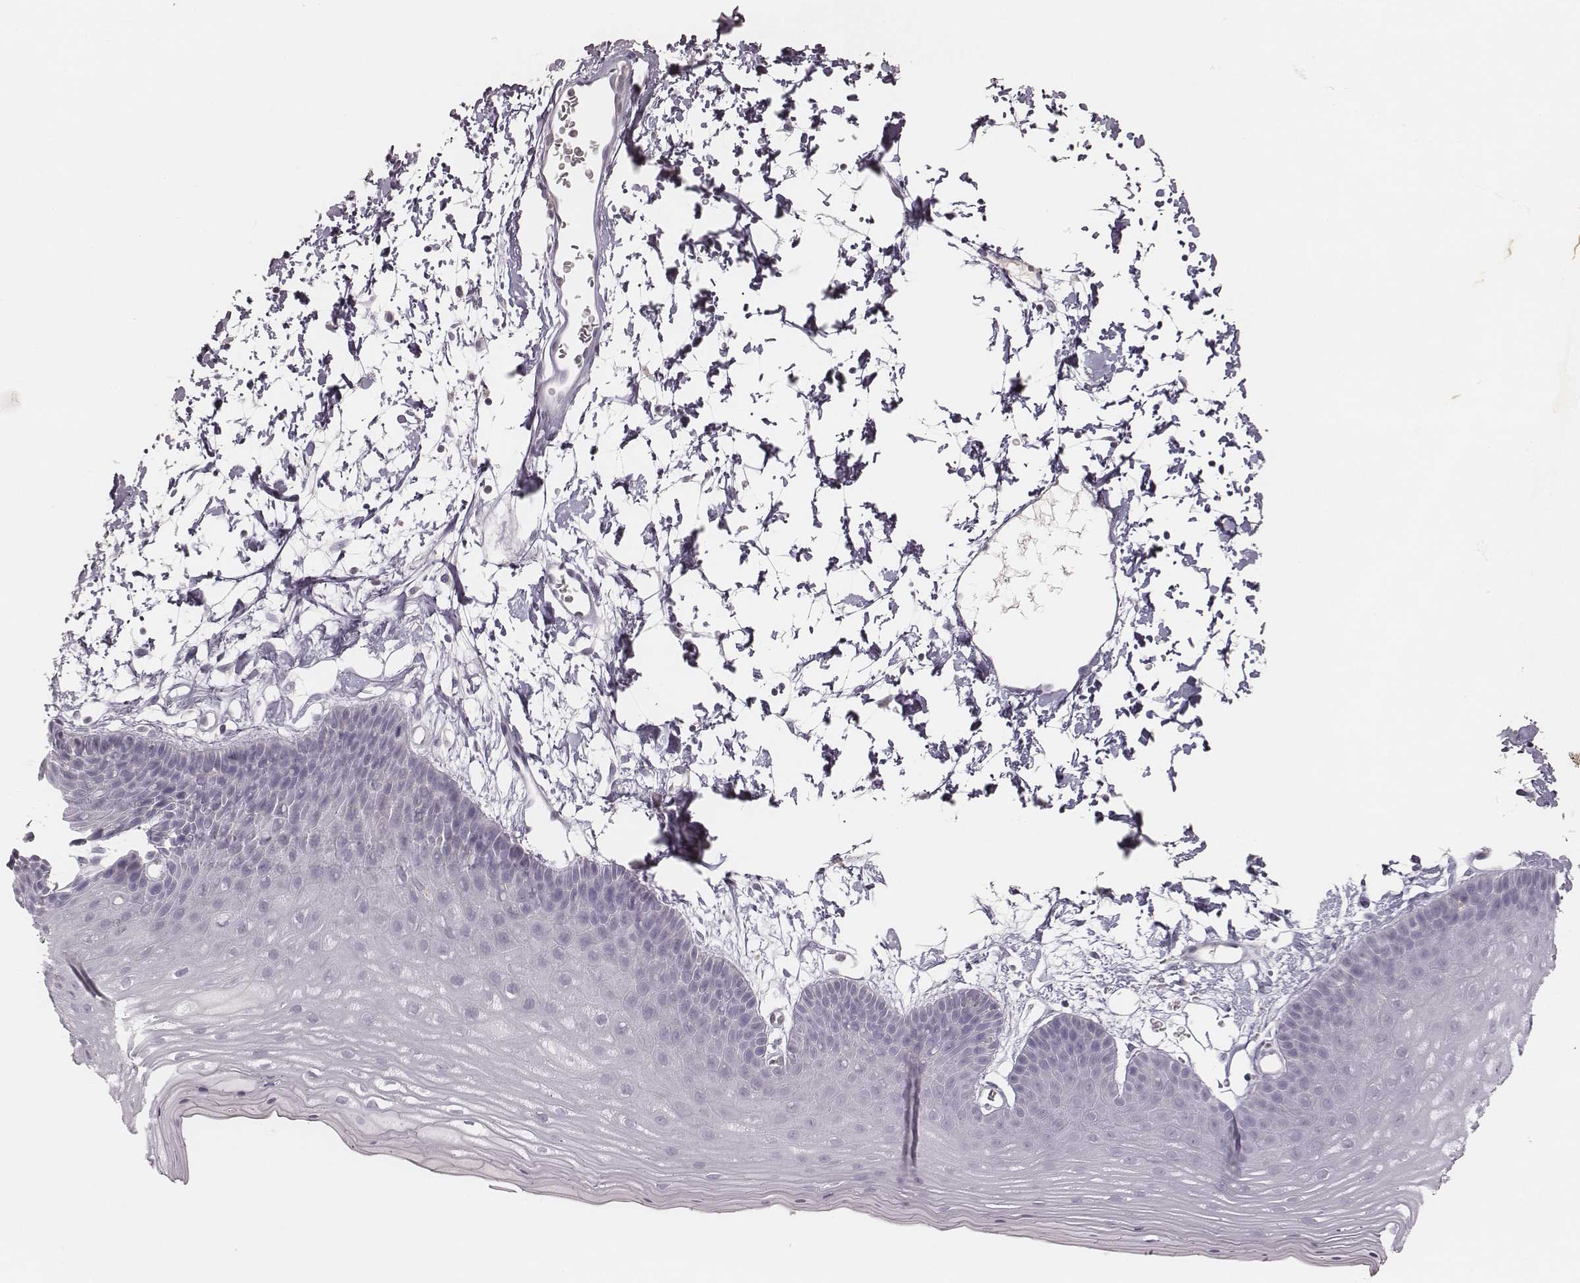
{"staining": {"intensity": "negative", "quantity": "none", "location": "none"}, "tissue": "skin", "cell_type": "Epidermal cells", "image_type": "normal", "snomed": [{"axis": "morphology", "description": "Normal tissue, NOS"}, {"axis": "topography", "description": "Anal"}], "caption": "Immunohistochemical staining of benign skin demonstrates no significant positivity in epidermal cells.", "gene": "MSX1", "patient": {"sex": "male", "age": 53}}